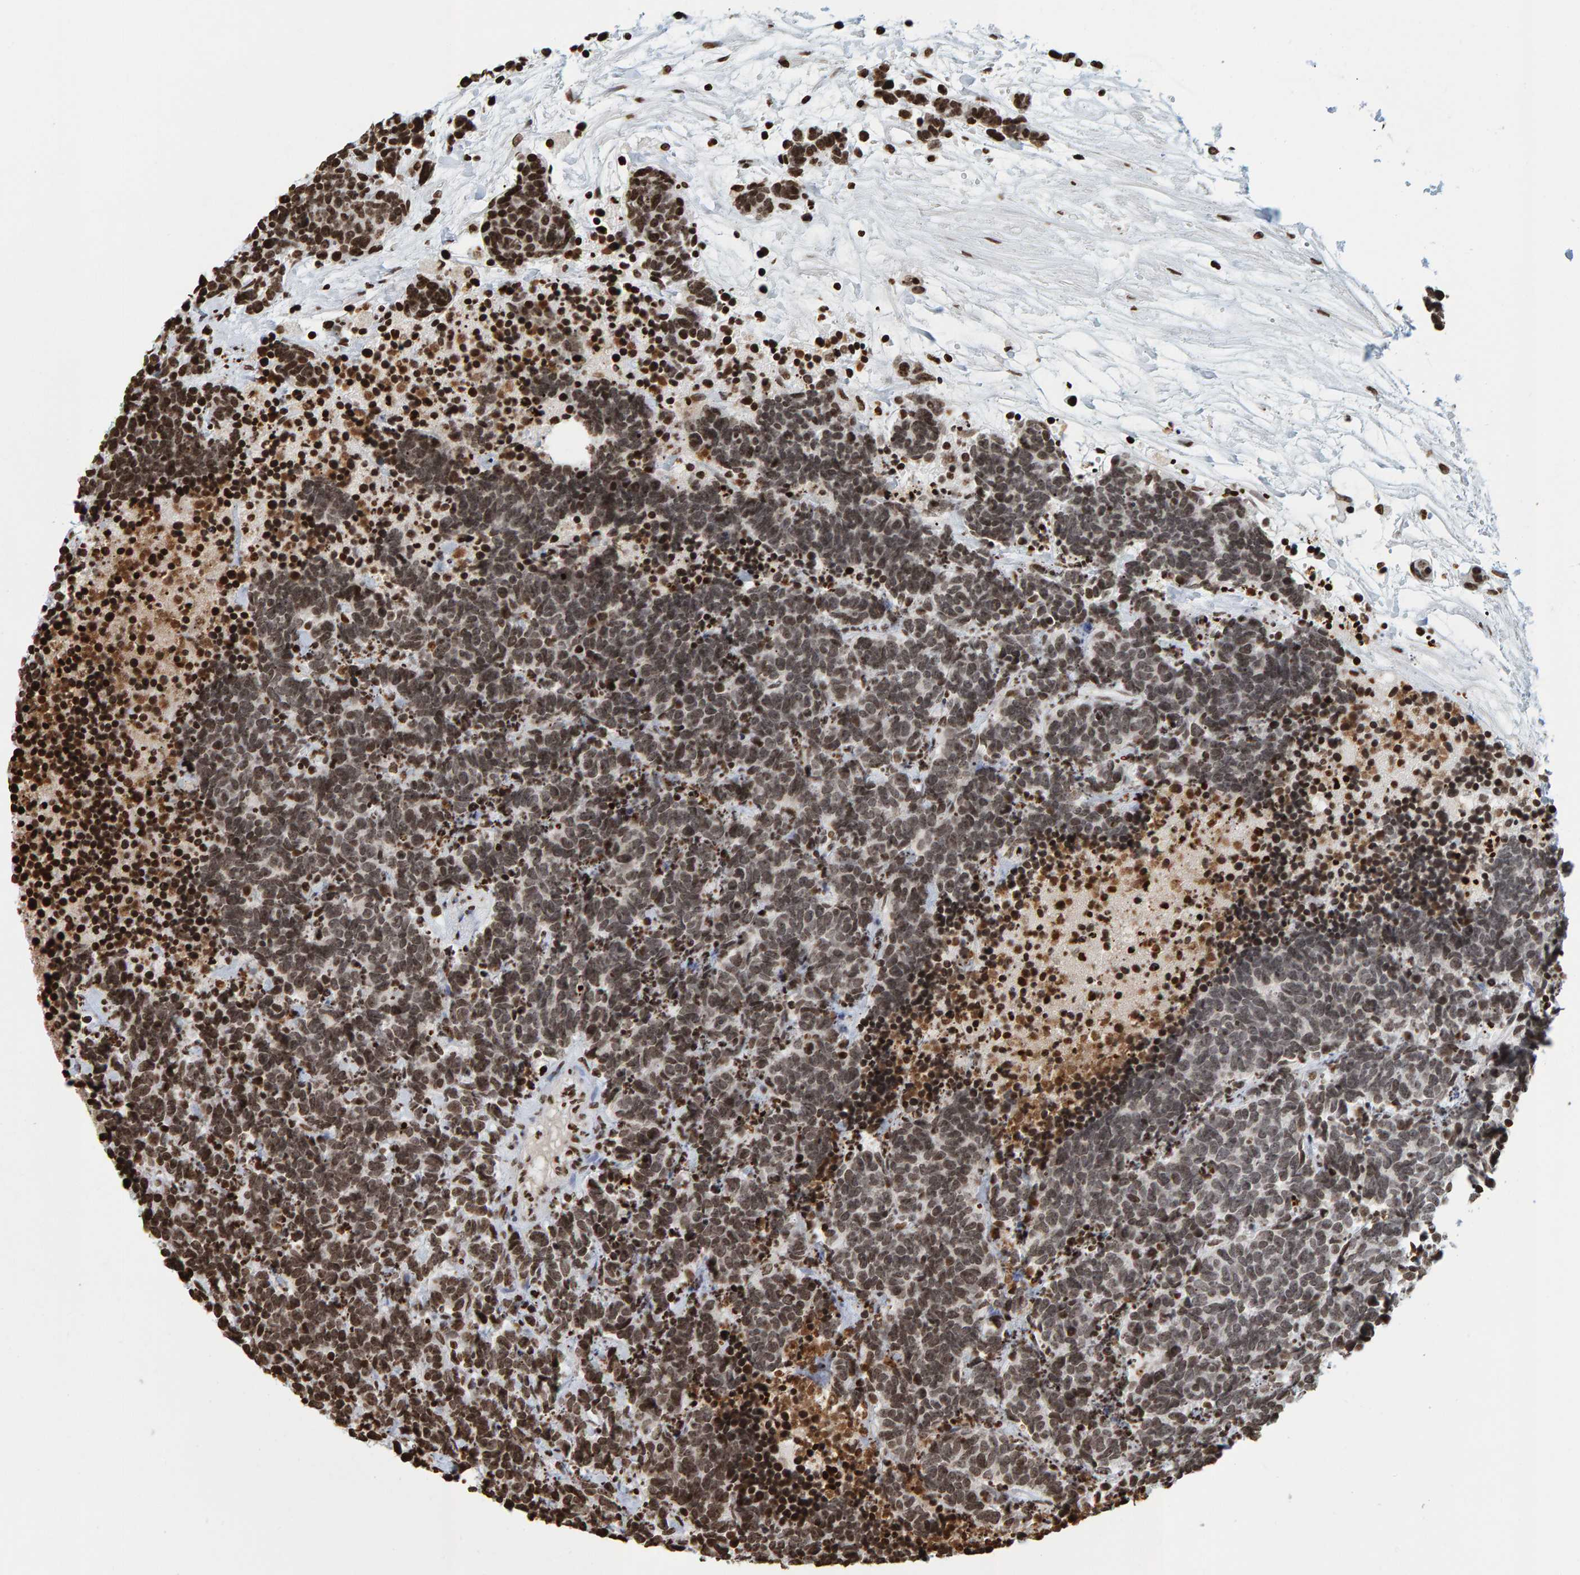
{"staining": {"intensity": "moderate", "quantity": ">75%", "location": "nuclear"}, "tissue": "carcinoid", "cell_type": "Tumor cells", "image_type": "cancer", "snomed": [{"axis": "morphology", "description": "Carcinoma, NOS"}, {"axis": "morphology", "description": "Carcinoid, malignant, NOS"}, {"axis": "topography", "description": "Urinary bladder"}], "caption": "Carcinoid stained with a brown dye exhibits moderate nuclear positive expression in approximately >75% of tumor cells.", "gene": "BRF2", "patient": {"sex": "male", "age": 57}}